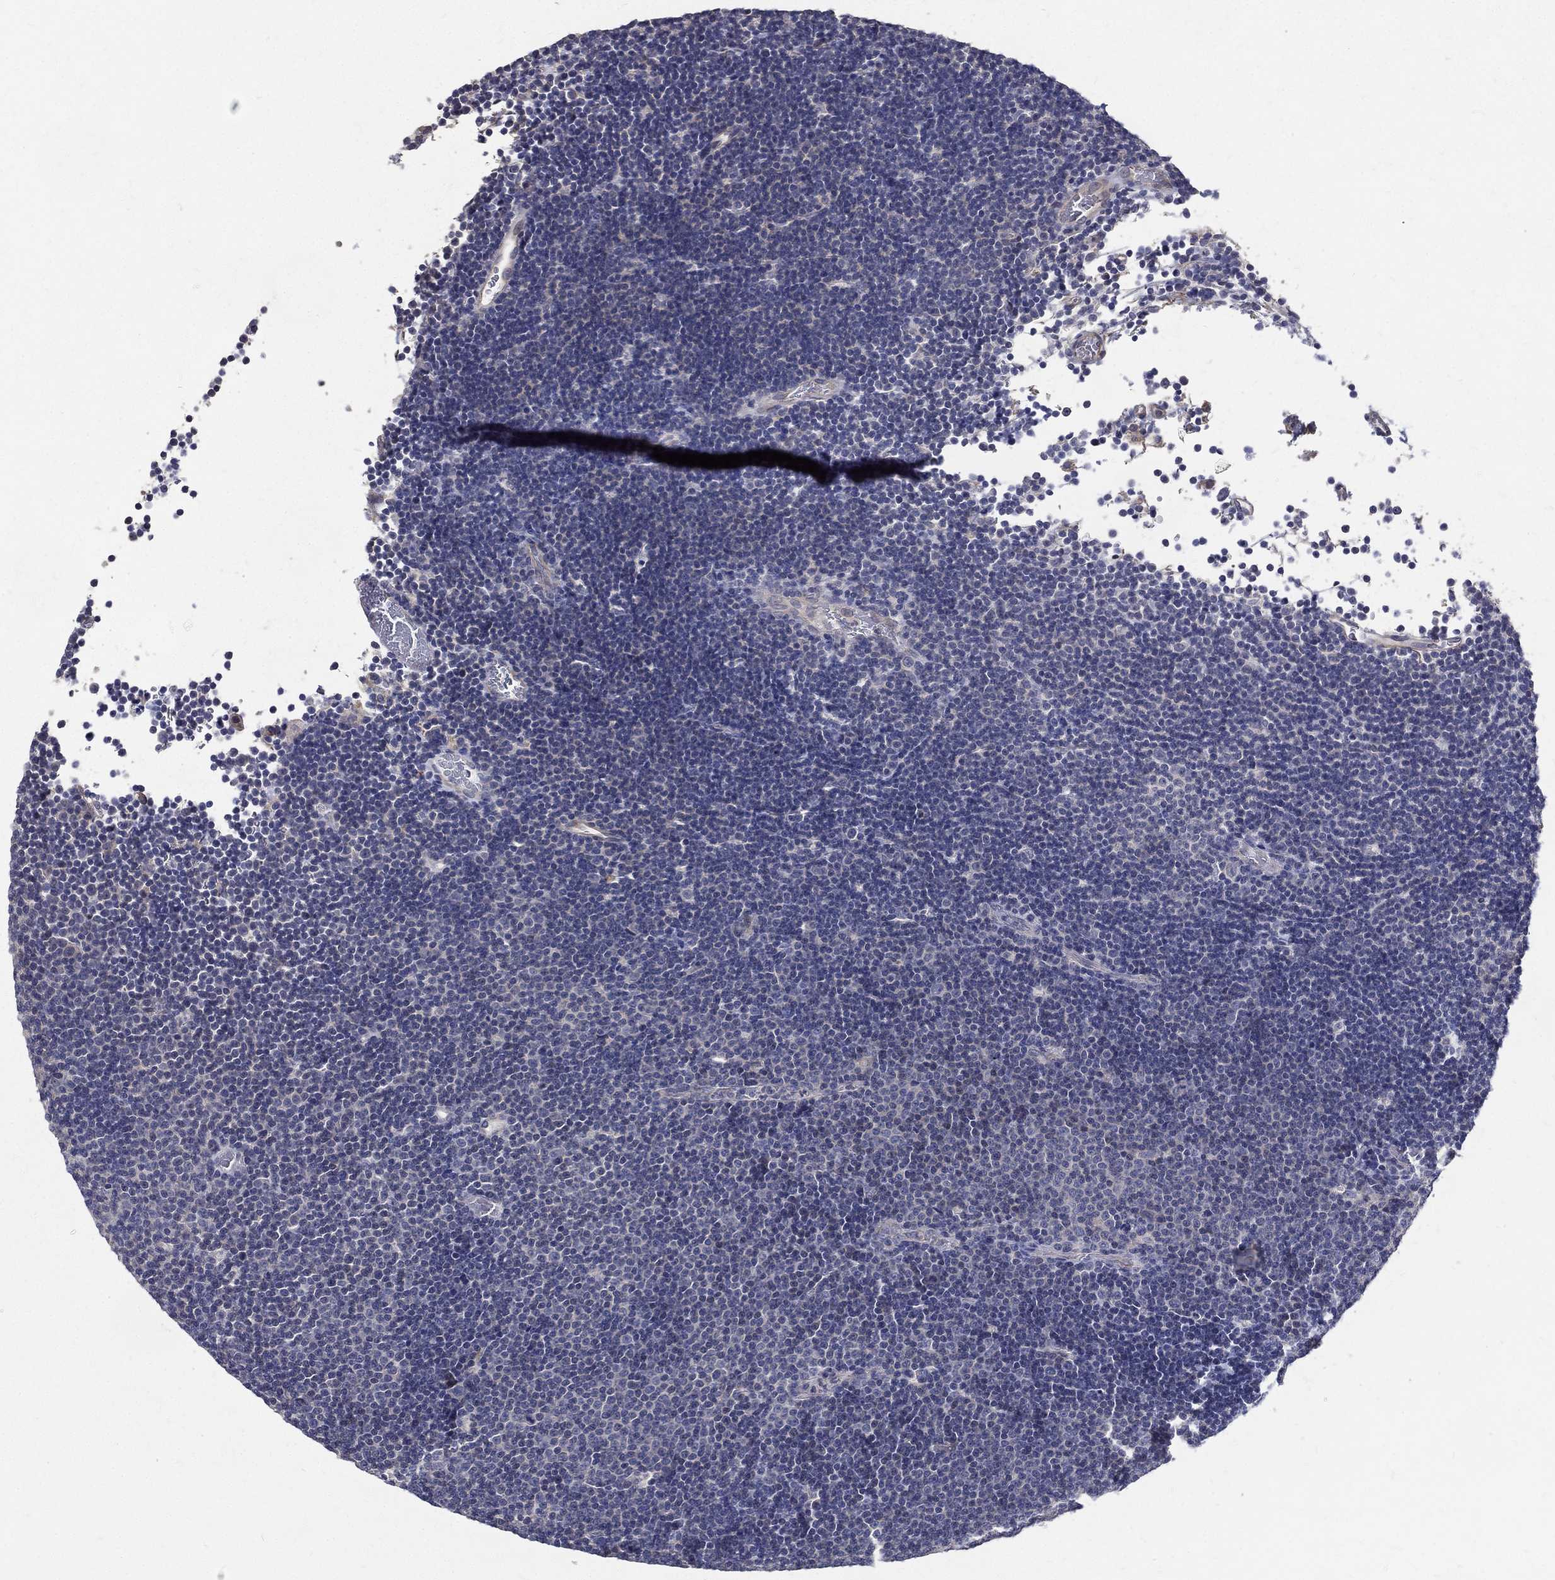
{"staining": {"intensity": "negative", "quantity": "none", "location": "none"}, "tissue": "lymphoma", "cell_type": "Tumor cells", "image_type": "cancer", "snomed": [{"axis": "morphology", "description": "Malignant lymphoma, non-Hodgkin's type, Low grade"}, {"axis": "topography", "description": "Brain"}], "caption": "High power microscopy photomicrograph of an immunohistochemistry (IHC) photomicrograph of malignant lymphoma, non-Hodgkin's type (low-grade), revealing no significant staining in tumor cells.", "gene": "SERPINB2", "patient": {"sex": "female", "age": 66}}